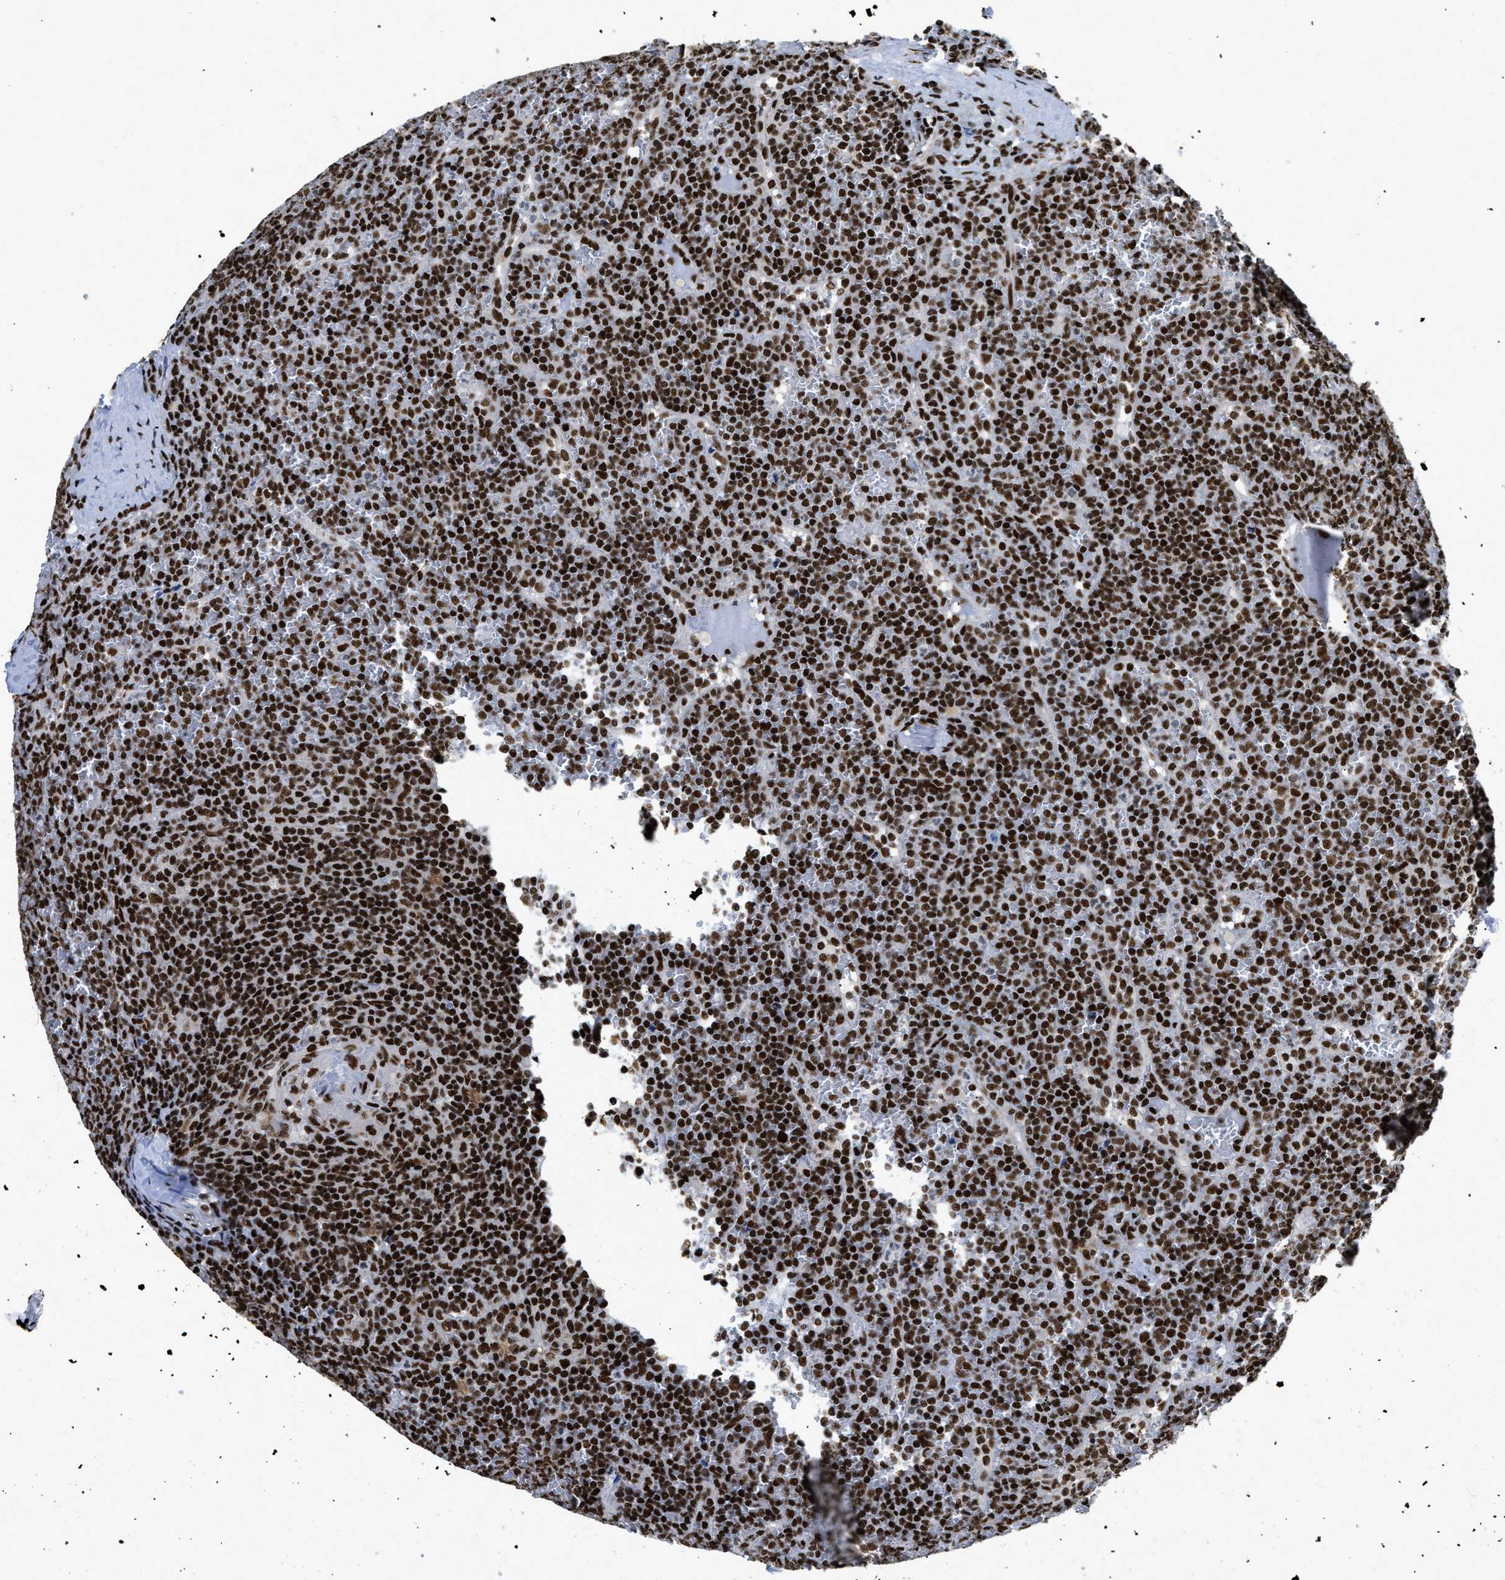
{"staining": {"intensity": "strong", "quantity": ">75%", "location": "nuclear"}, "tissue": "lymphoma", "cell_type": "Tumor cells", "image_type": "cancer", "snomed": [{"axis": "morphology", "description": "Malignant lymphoma, non-Hodgkin's type, Low grade"}, {"axis": "topography", "description": "Spleen"}], "caption": "This histopathology image shows immunohistochemistry staining of low-grade malignant lymphoma, non-Hodgkin's type, with high strong nuclear positivity in about >75% of tumor cells.", "gene": "CREB1", "patient": {"sex": "female", "age": 19}}